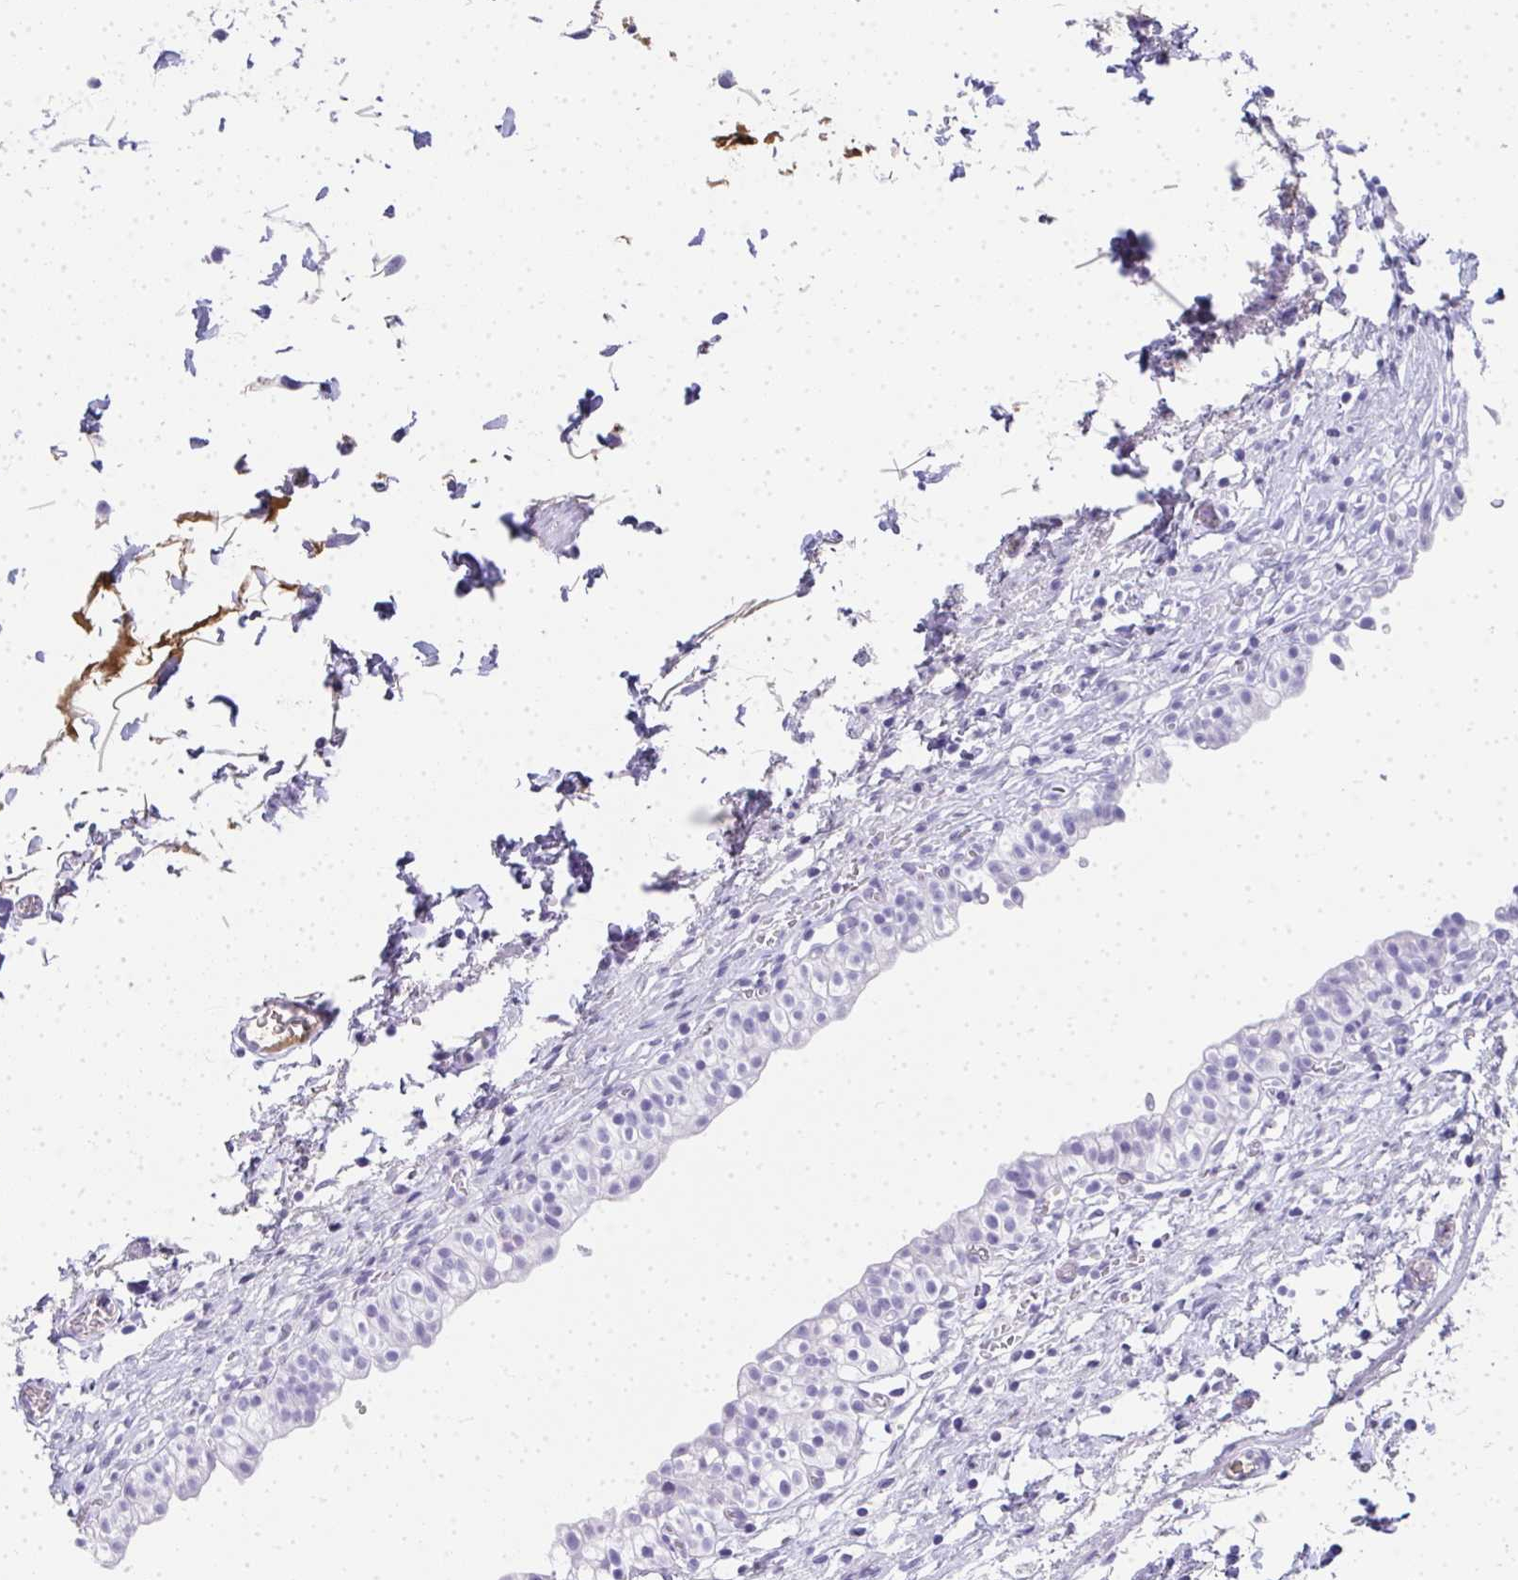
{"staining": {"intensity": "negative", "quantity": "none", "location": "none"}, "tissue": "urinary bladder", "cell_type": "Urothelial cells", "image_type": "normal", "snomed": [{"axis": "morphology", "description": "Normal tissue, NOS"}, {"axis": "topography", "description": "Urinary bladder"}, {"axis": "topography", "description": "Peripheral nerve tissue"}], "caption": "Urothelial cells show no significant protein expression in unremarkable urinary bladder. (Stains: DAB IHC with hematoxylin counter stain, Microscopy: brightfield microscopy at high magnification).", "gene": "ZSWIM3", "patient": {"sex": "male", "age": 55}}